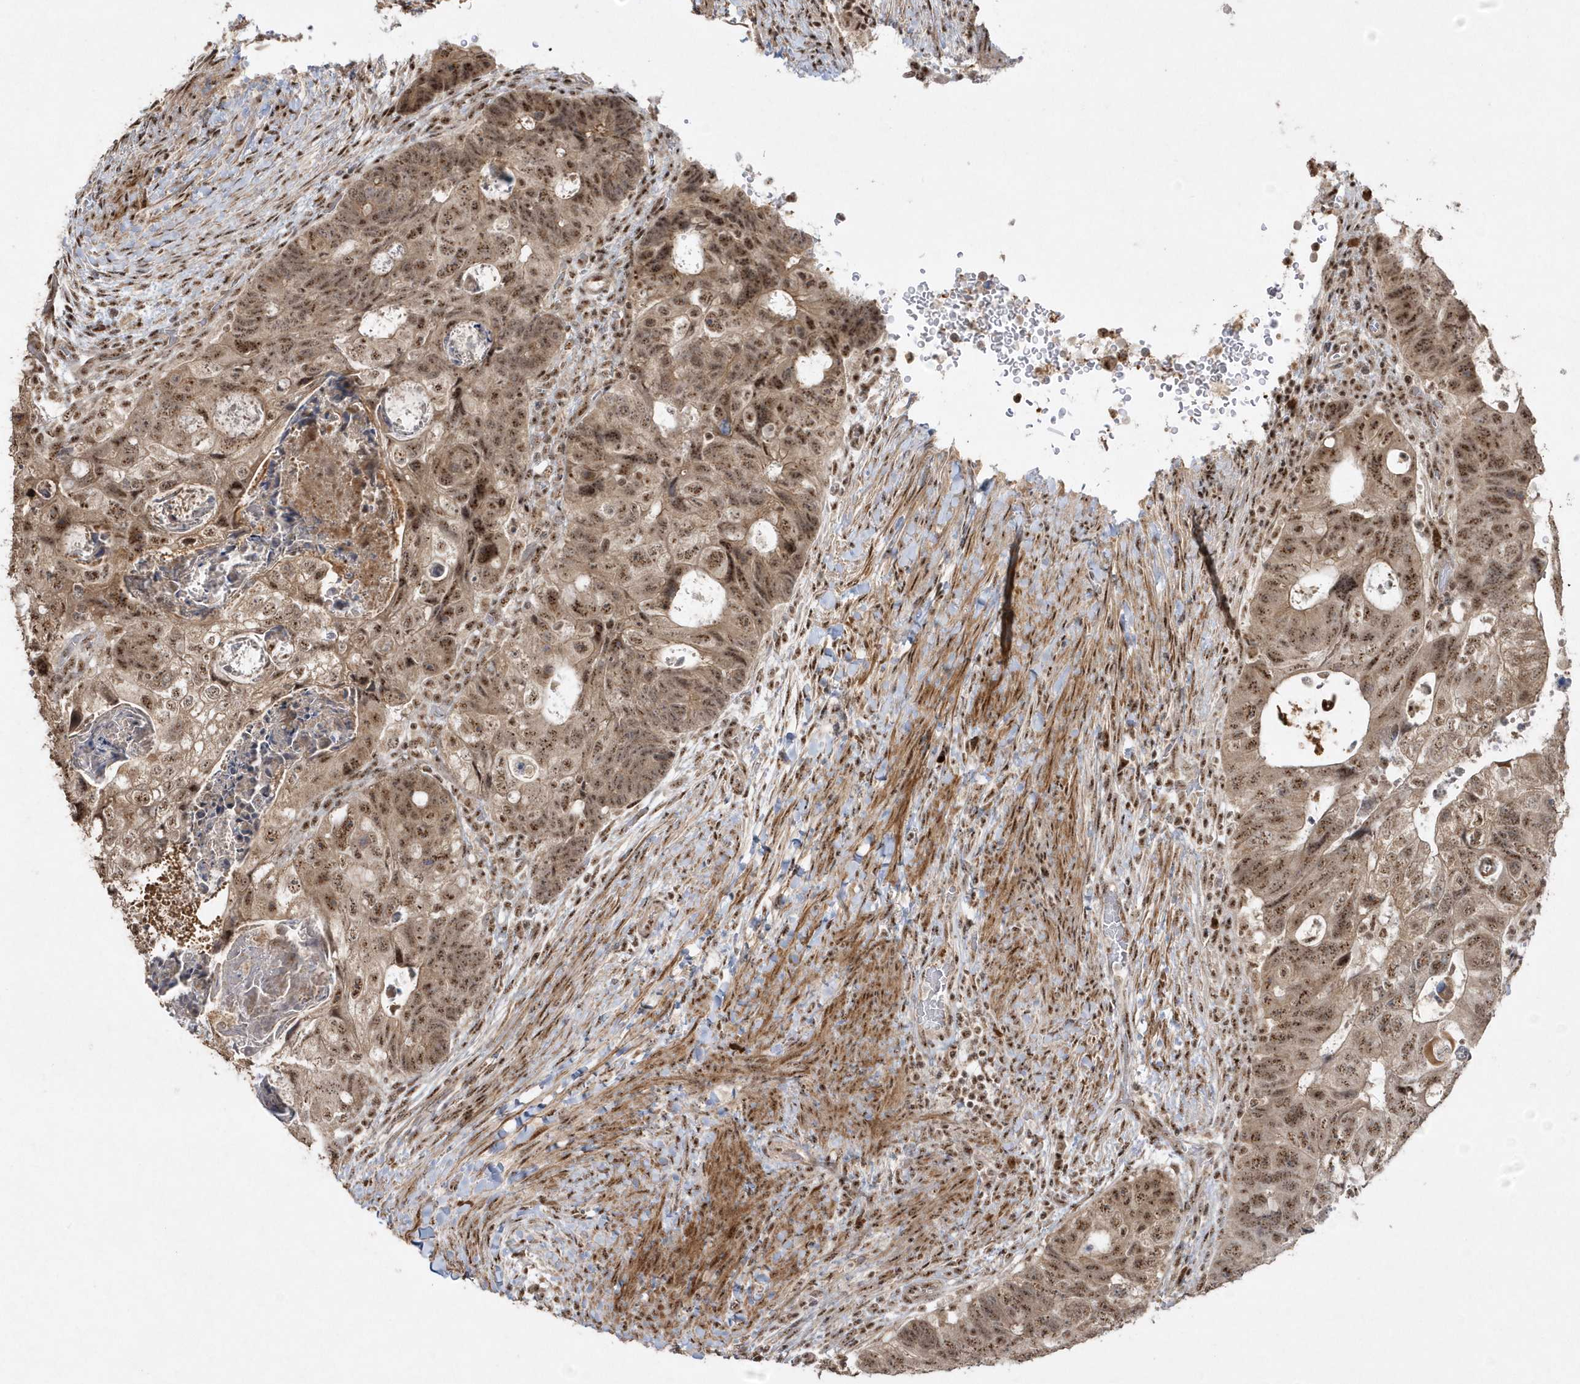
{"staining": {"intensity": "strong", "quantity": ">75%", "location": "nuclear"}, "tissue": "colorectal cancer", "cell_type": "Tumor cells", "image_type": "cancer", "snomed": [{"axis": "morphology", "description": "Adenocarcinoma, NOS"}, {"axis": "topography", "description": "Rectum"}], "caption": "Protein expression by immunohistochemistry exhibits strong nuclear expression in about >75% of tumor cells in colorectal cancer (adenocarcinoma).", "gene": "POLR3B", "patient": {"sex": "male", "age": 59}}